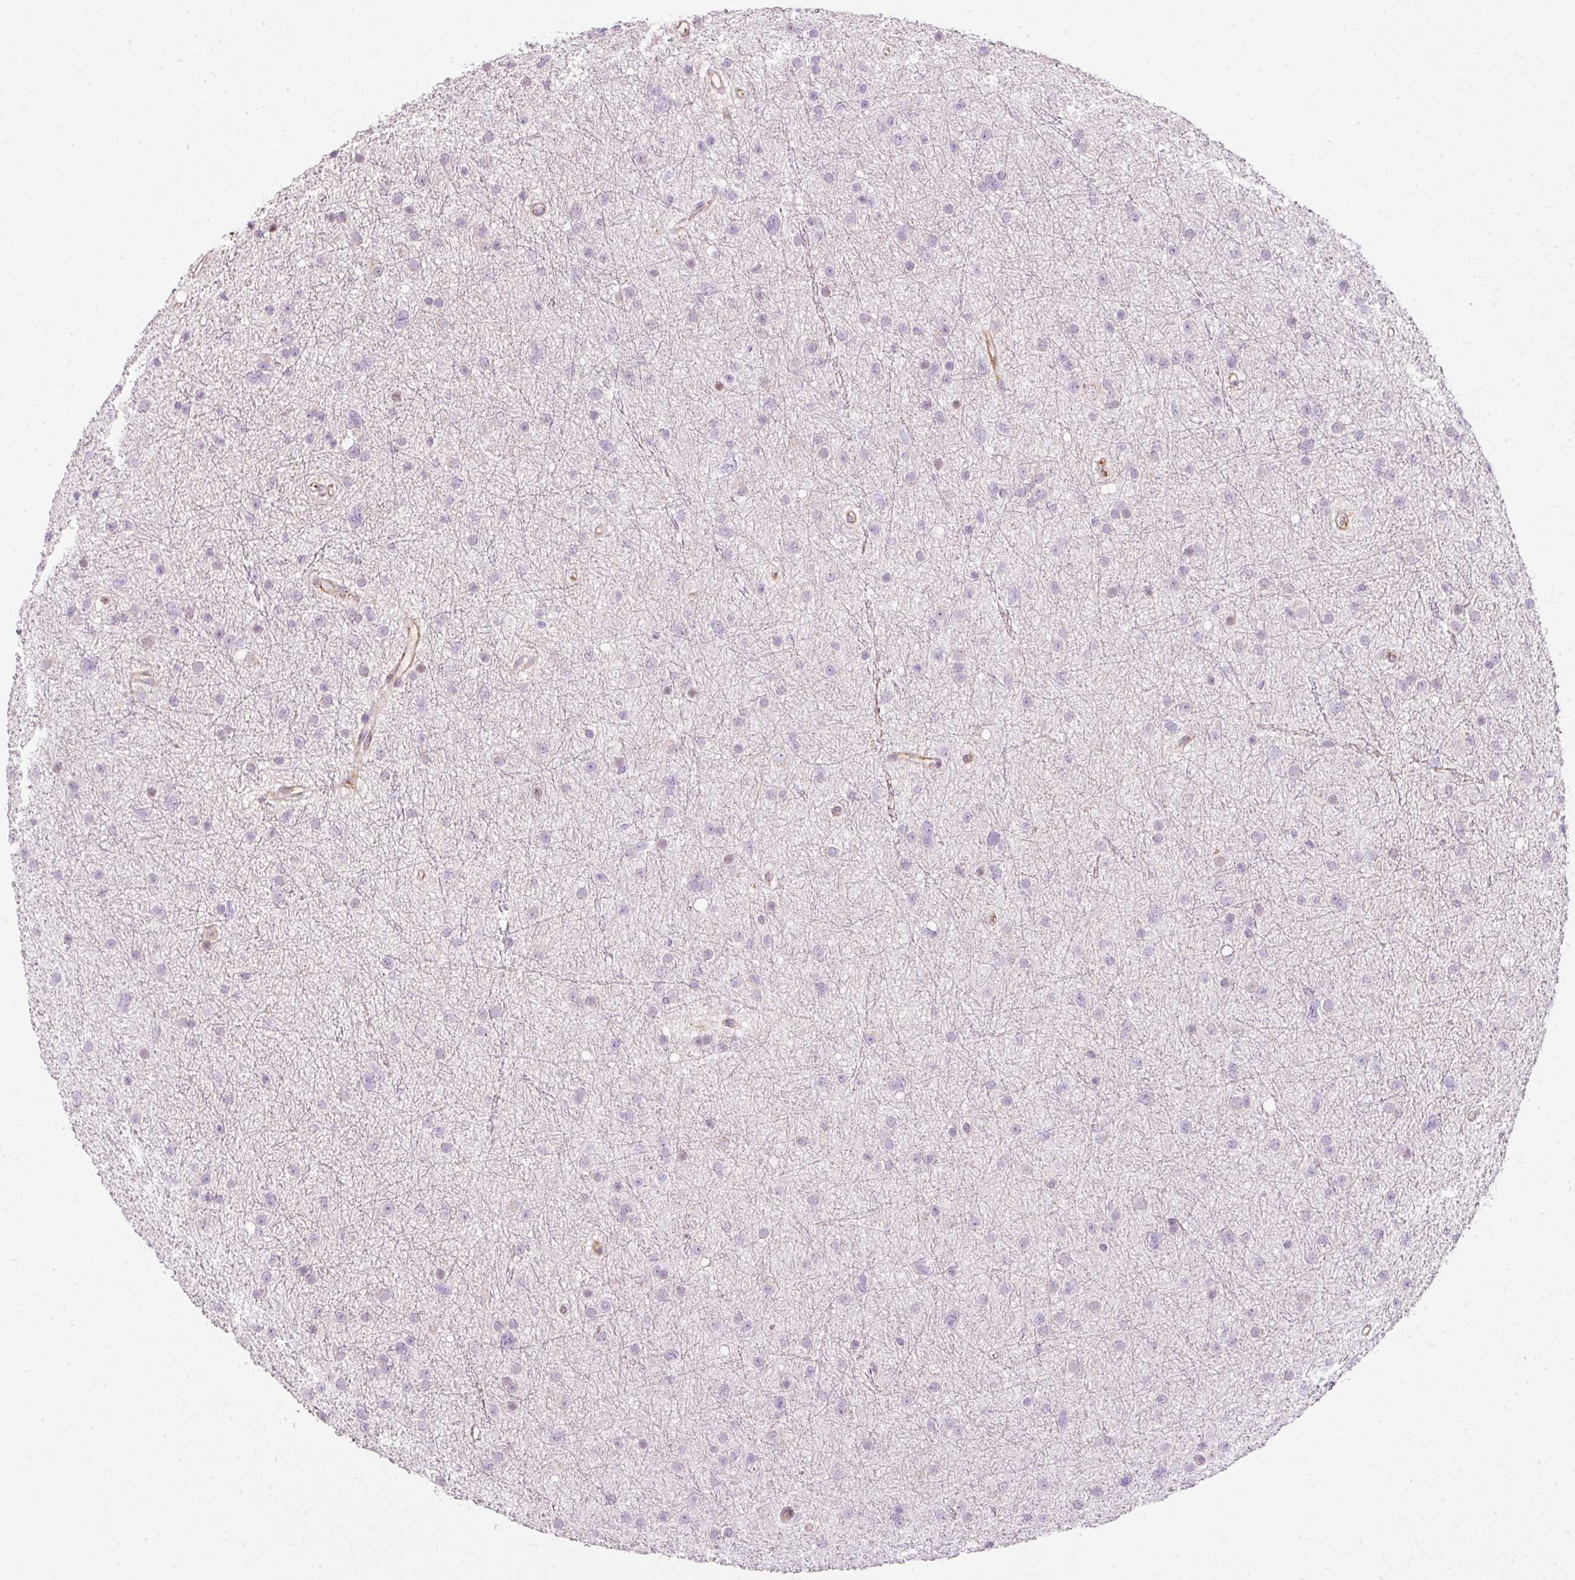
{"staining": {"intensity": "negative", "quantity": "none", "location": "none"}, "tissue": "glioma", "cell_type": "Tumor cells", "image_type": "cancer", "snomed": [{"axis": "morphology", "description": "Glioma, malignant, Low grade"}, {"axis": "topography", "description": "Cerebral cortex"}], "caption": "High magnification brightfield microscopy of glioma stained with DAB (3,3'-diaminobenzidine) (brown) and counterstained with hematoxylin (blue): tumor cells show no significant staining.", "gene": "SCNM1", "patient": {"sex": "female", "age": 39}}